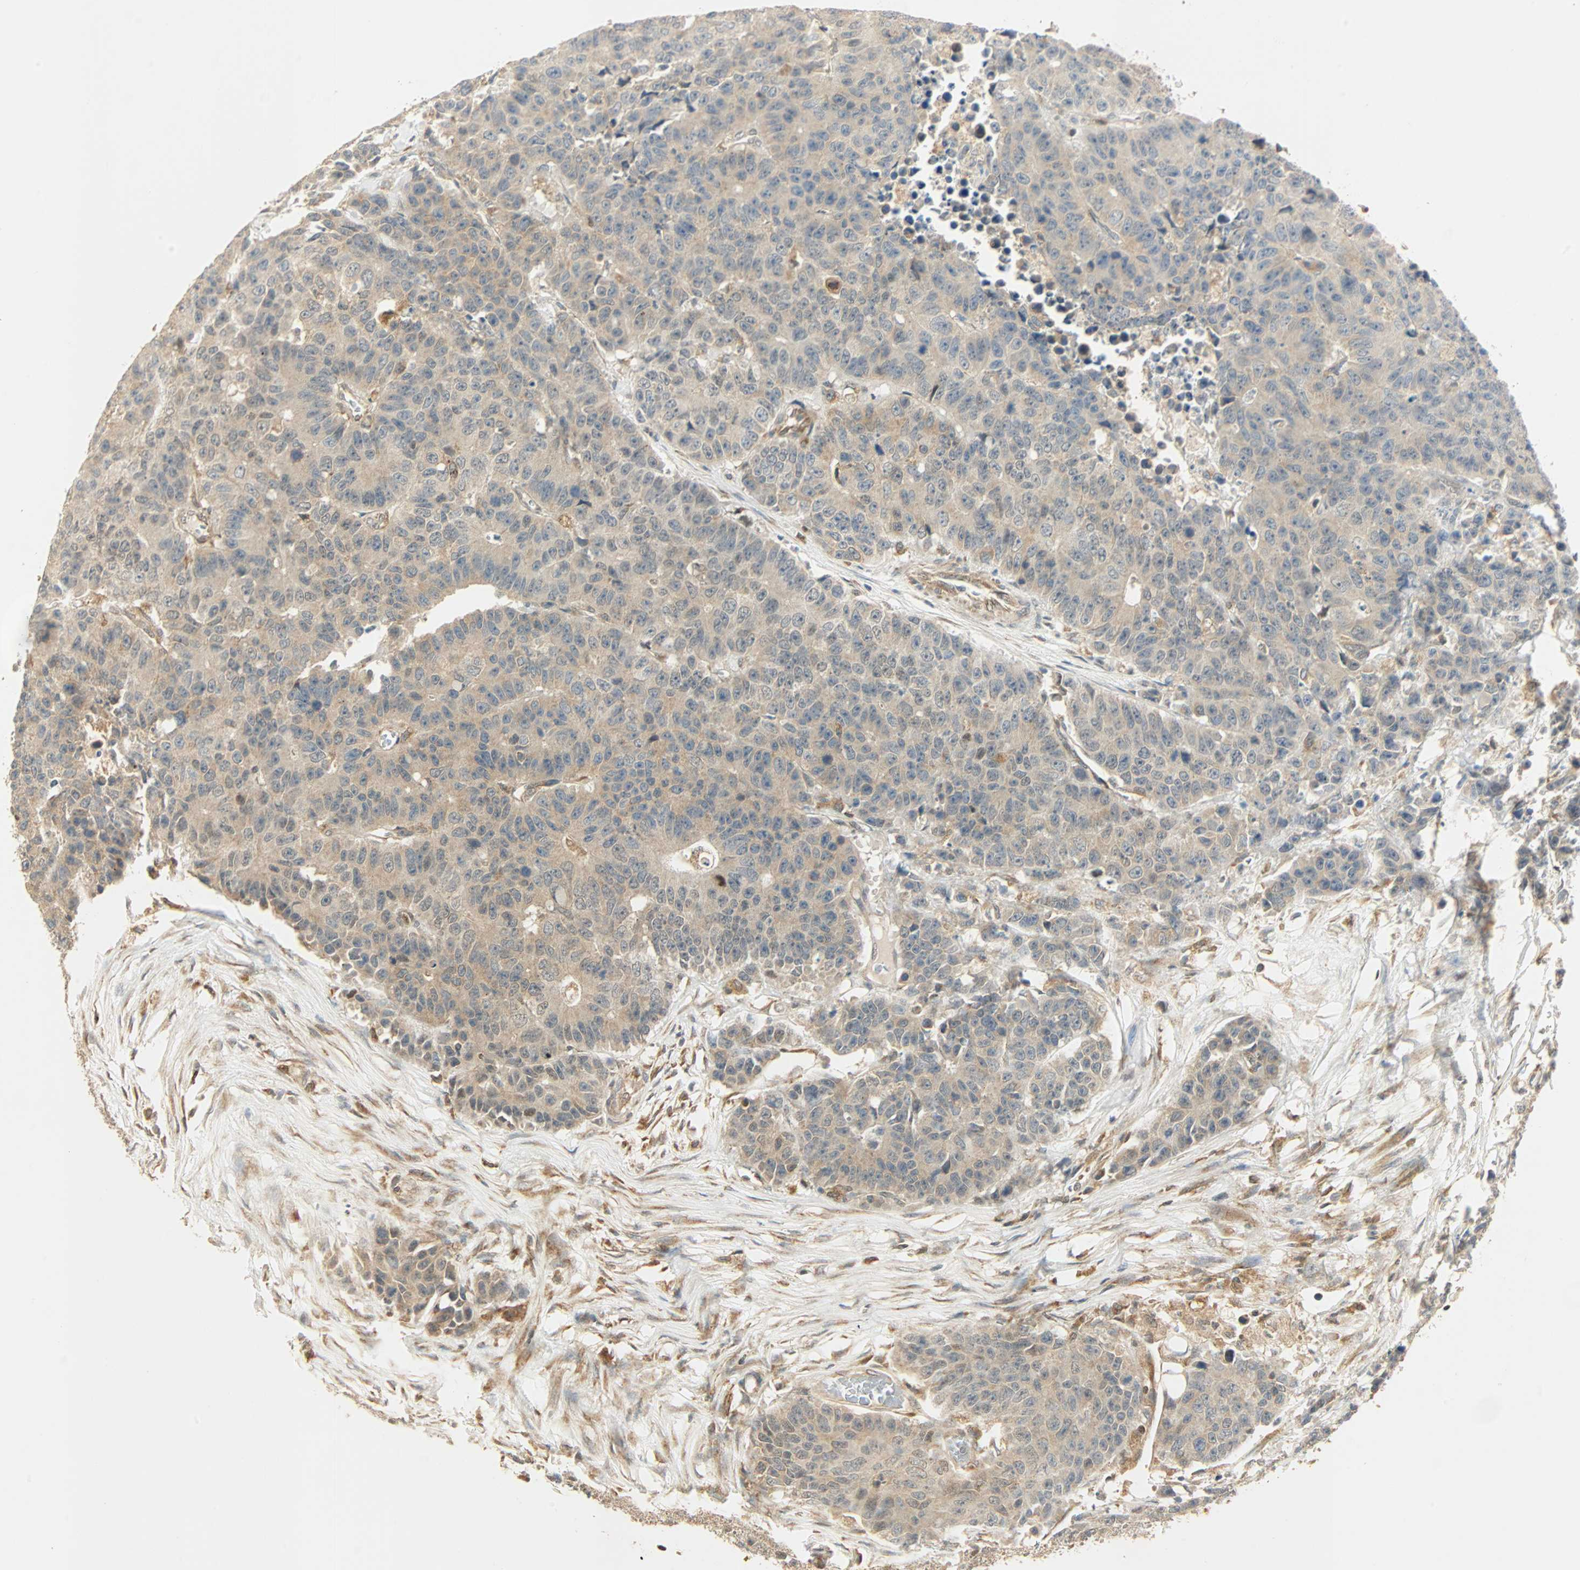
{"staining": {"intensity": "weak", "quantity": ">75%", "location": "cytoplasmic/membranous"}, "tissue": "colorectal cancer", "cell_type": "Tumor cells", "image_type": "cancer", "snomed": [{"axis": "morphology", "description": "Adenocarcinoma, NOS"}, {"axis": "topography", "description": "Colon"}], "caption": "There is low levels of weak cytoplasmic/membranous expression in tumor cells of colorectal adenocarcinoma, as demonstrated by immunohistochemical staining (brown color).", "gene": "PNPLA6", "patient": {"sex": "female", "age": 86}}